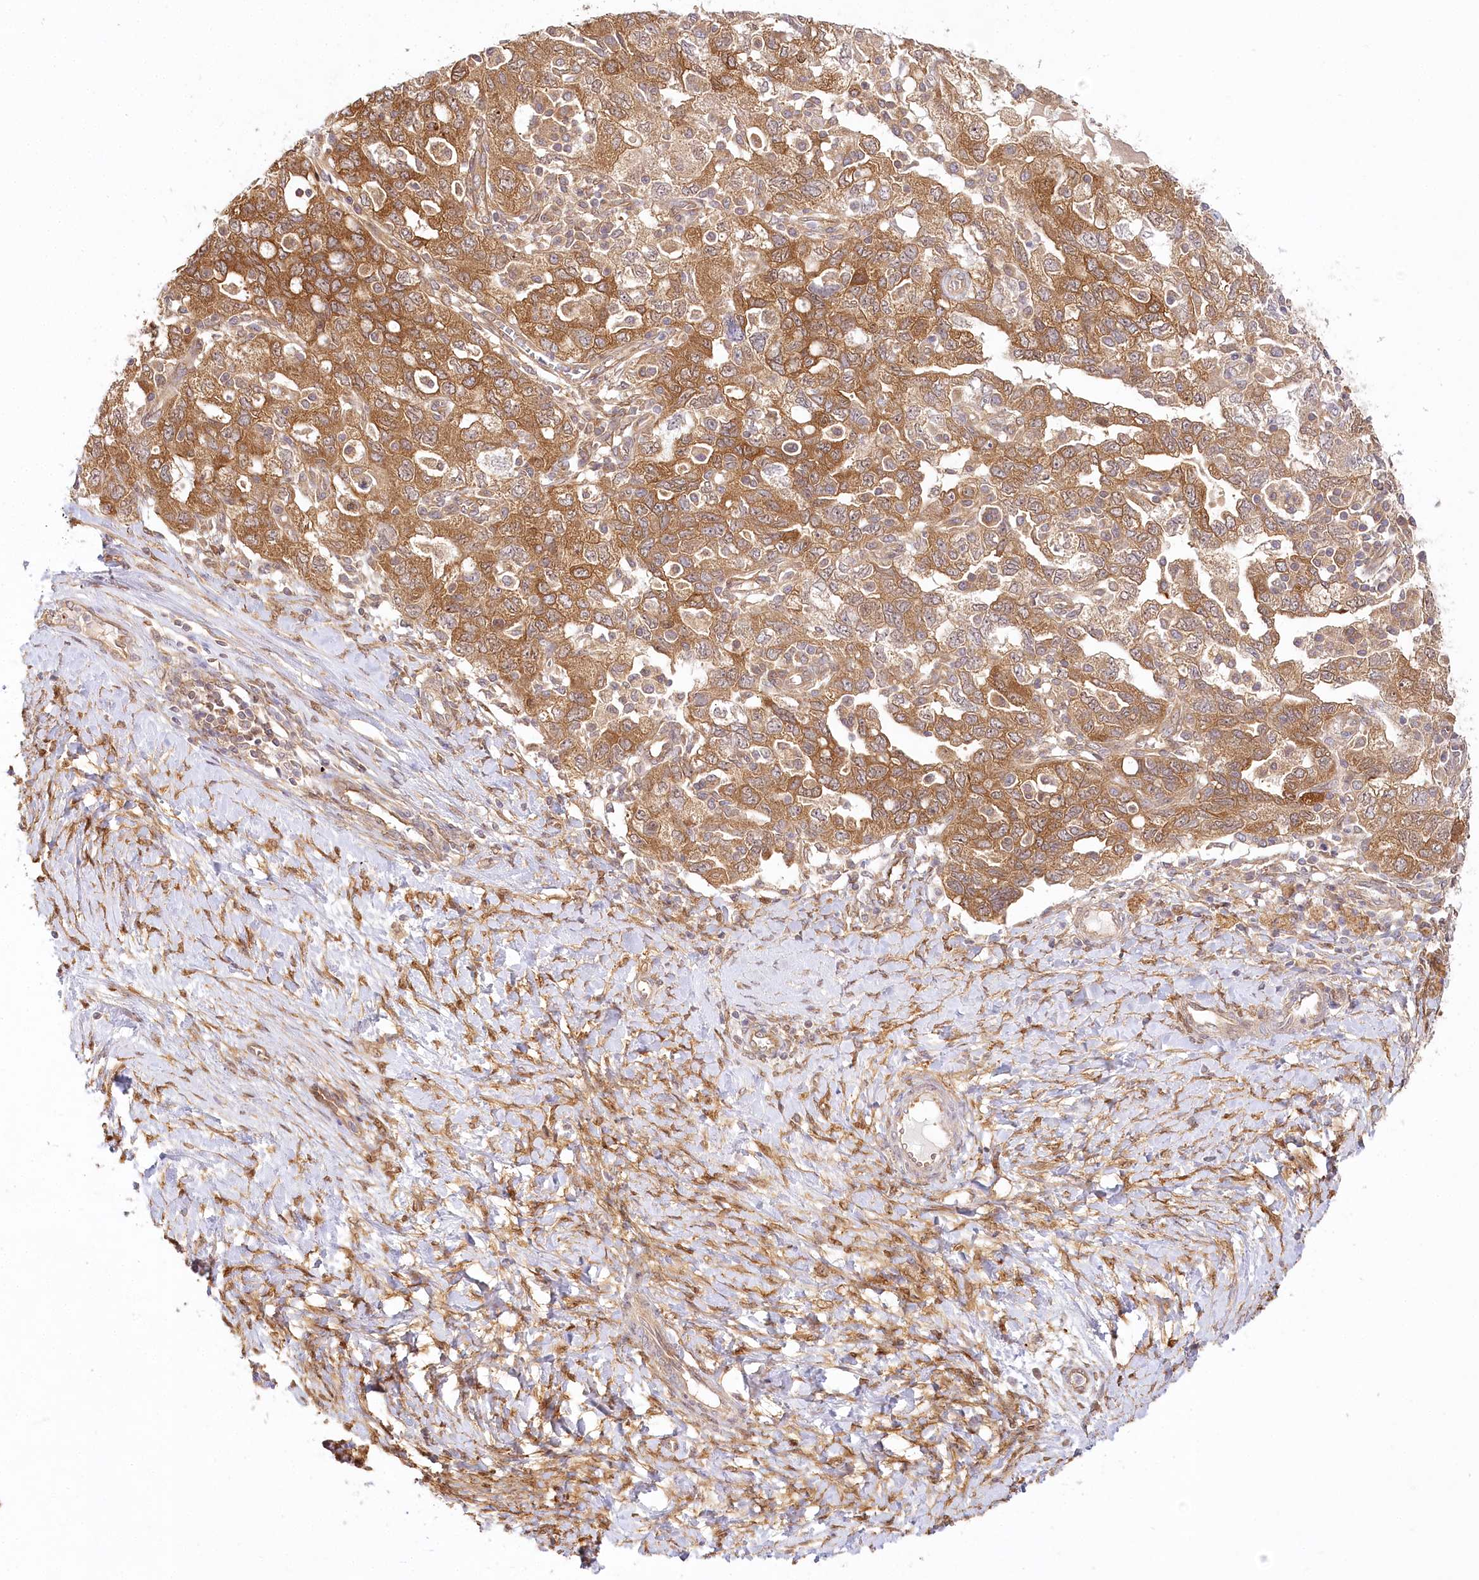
{"staining": {"intensity": "moderate", "quantity": ">75%", "location": "cytoplasmic/membranous"}, "tissue": "ovarian cancer", "cell_type": "Tumor cells", "image_type": "cancer", "snomed": [{"axis": "morphology", "description": "Carcinoma, NOS"}, {"axis": "morphology", "description": "Cystadenocarcinoma, serous, NOS"}, {"axis": "topography", "description": "Ovary"}], "caption": "The image demonstrates immunohistochemical staining of ovarian cancer (carcinoma). There is moderate cytoplasmic/membranous staining is present in about >75% of tumor cells.", "gene": "INPP4B", "patient": {"sex": "female", "age": 69}}